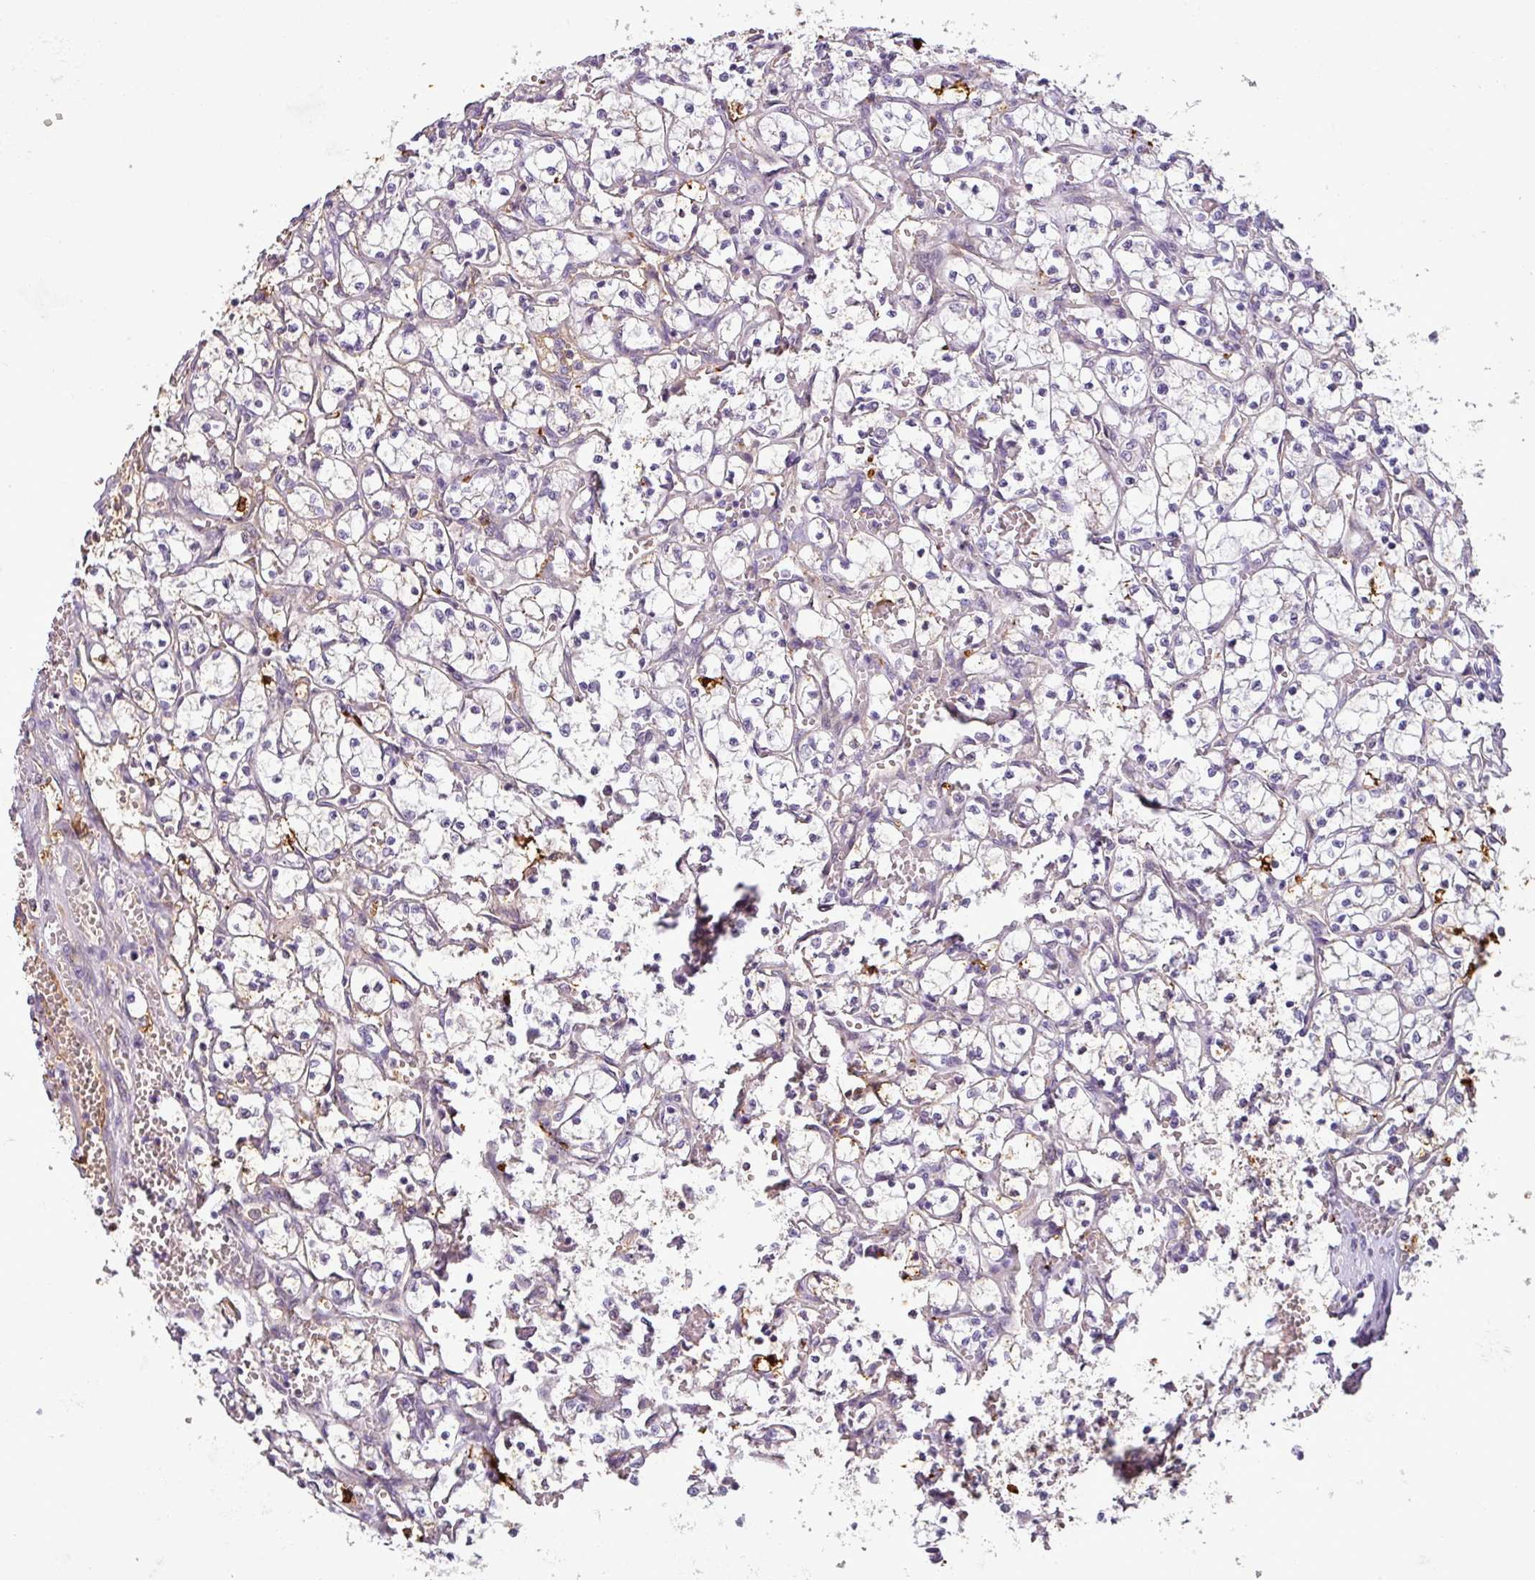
{"staining": {"intensity": "negative", "quantity": "none", "location": "none"}, "tissue": "renal cancer", "cell_type": "Tumor cells", "image_type": "cancer", "snomed": [{"axis": "morphology", "description": "Adenocarcinoma, NOS"}, {"axis": "topography", "description": "Kidney"}], "caption": "Immunohistochemistry (IHC) micrograph of neoplastic tissue: renal cancer (adenocarcinoma) stained with DAB displays no significant protein positivity in tumor cells.", "gene": "APOC1", "patient": {"sex": "female", "age": 69}}